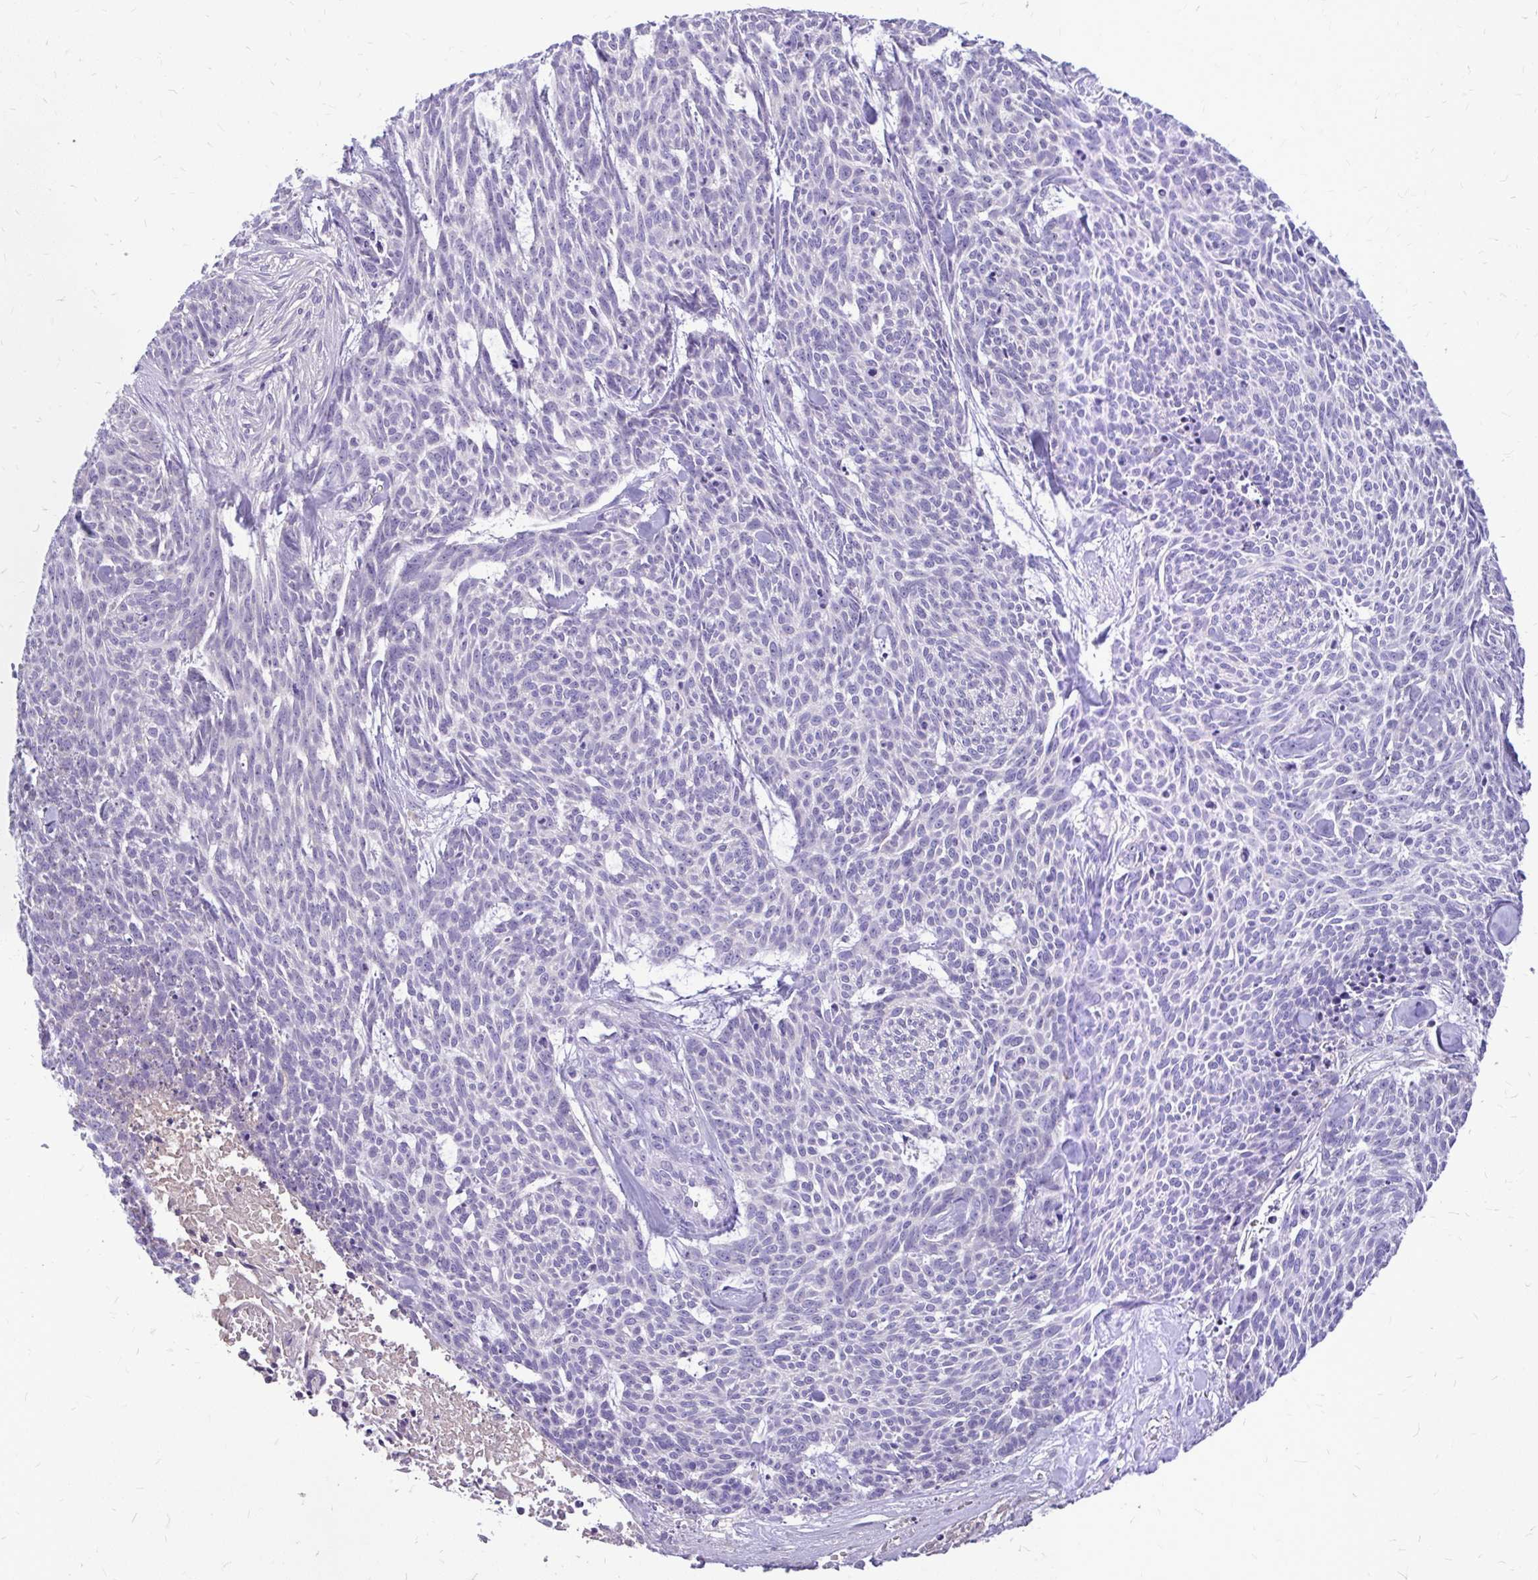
{"staining": {"intensity": "negative", "quantity": "none", "location": "none"}, "tissue": "skin cancer", "cell_type": "Tumor cells", "image_type": "cancer", "snomed": [{"axis": "morphology", "description": "Basal cell carcinoma"}, {"axis": "topography", "description": "Skin"}], "caption": "A histopathology image of basal cell carcinoma (skin) stained for a protein shows no brown staining in tumor cells.", "gene": "MAP1LC3A", "patient": {"sex": "female", "age": 93}}